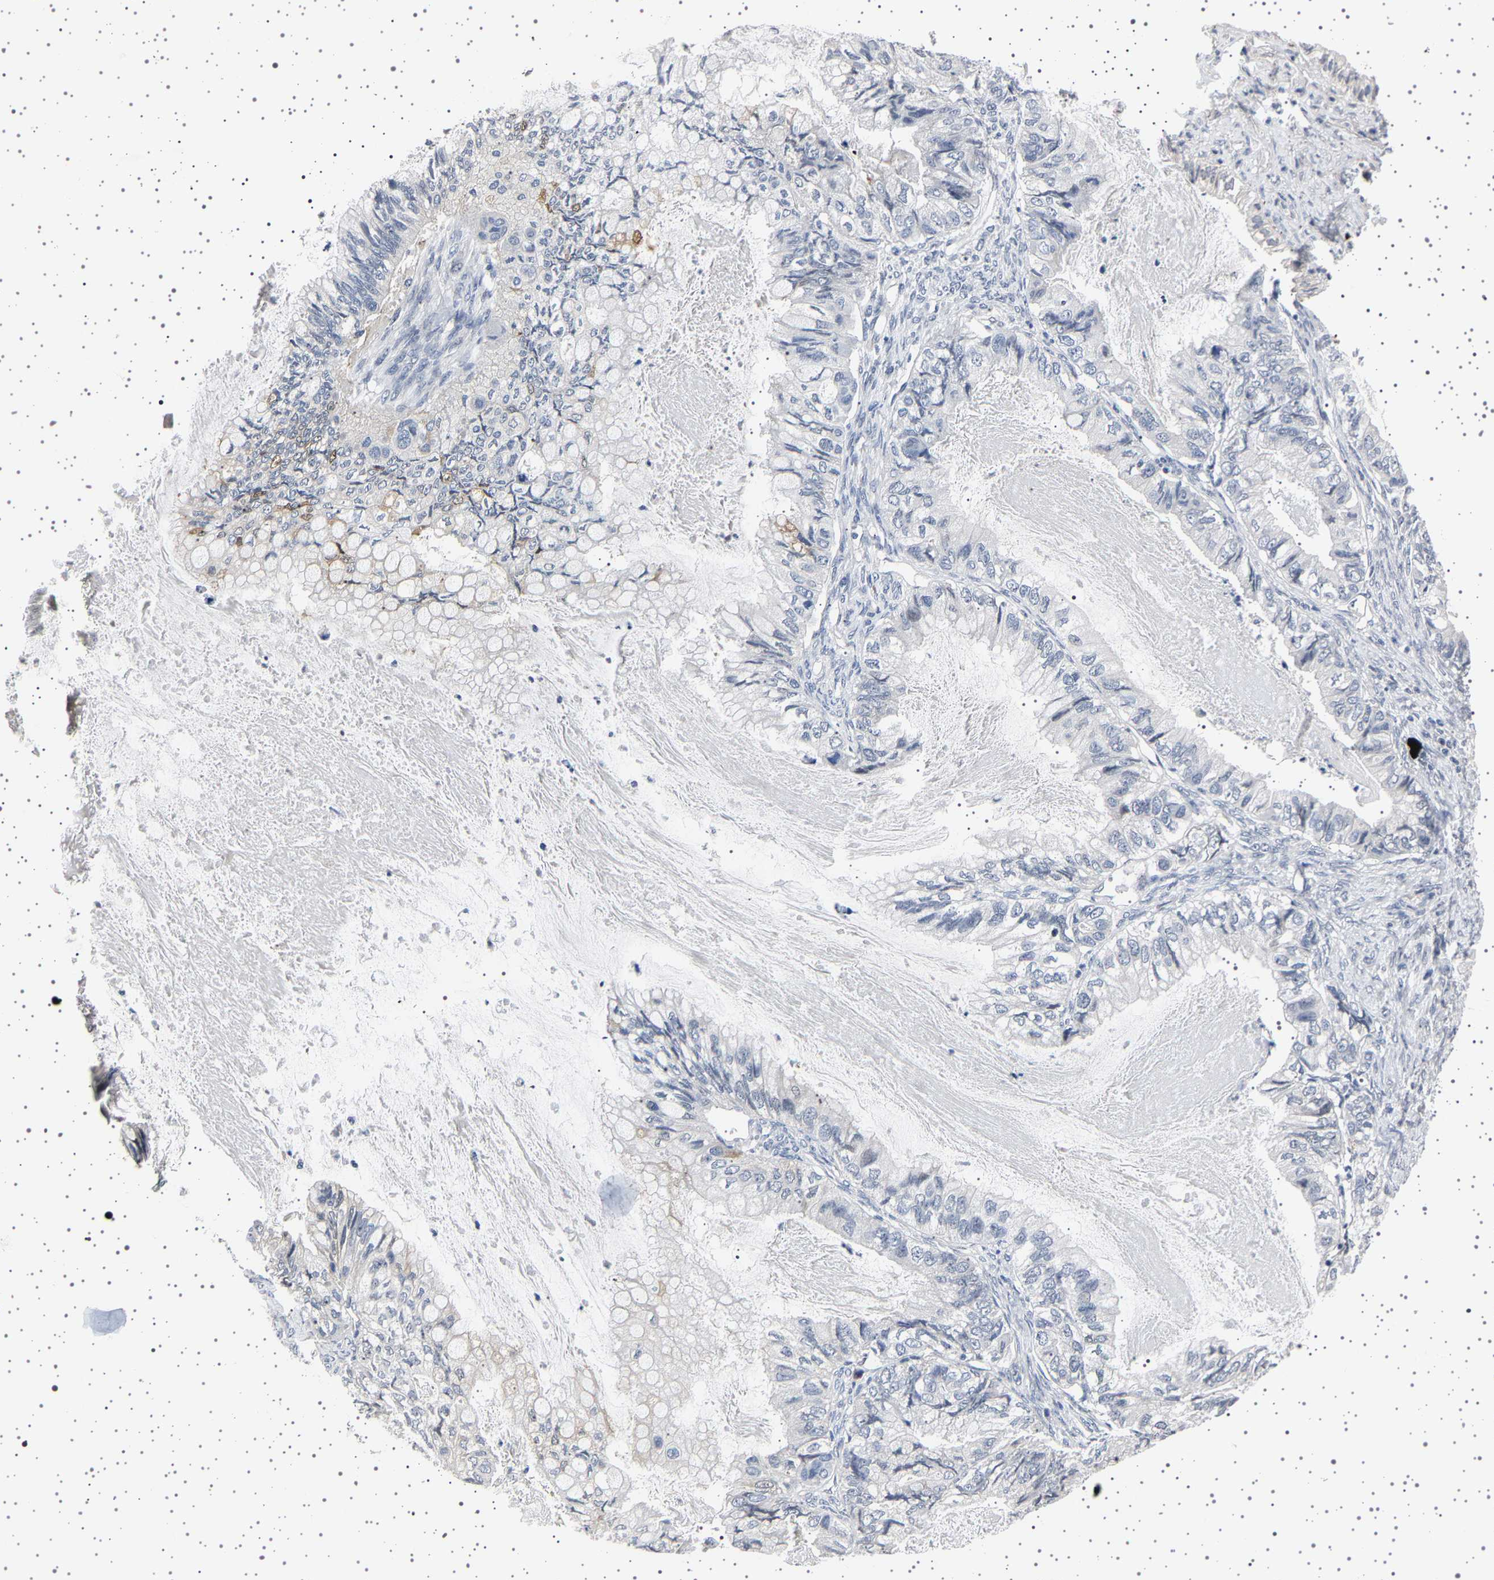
{"staining": {"intensity": "negative", "quantity": "none", "location": "none"}, "tissue": "ovarian cancer", "cell_type": "Tumor cells", "image_type": "cancer", "snomed": [{"axis": "morphology", "description": "Cystadenocarcinoma, mucinous, NOS"}, {"axis": "topography", "description": "Ovary"}], "caption": "The image displays no significant positivity in tumor cells of ovarian cancer (mucinous cystadenocarcinoma).", "gene": "IL10RB", "patient": {"sex": "female", "age": 80}}